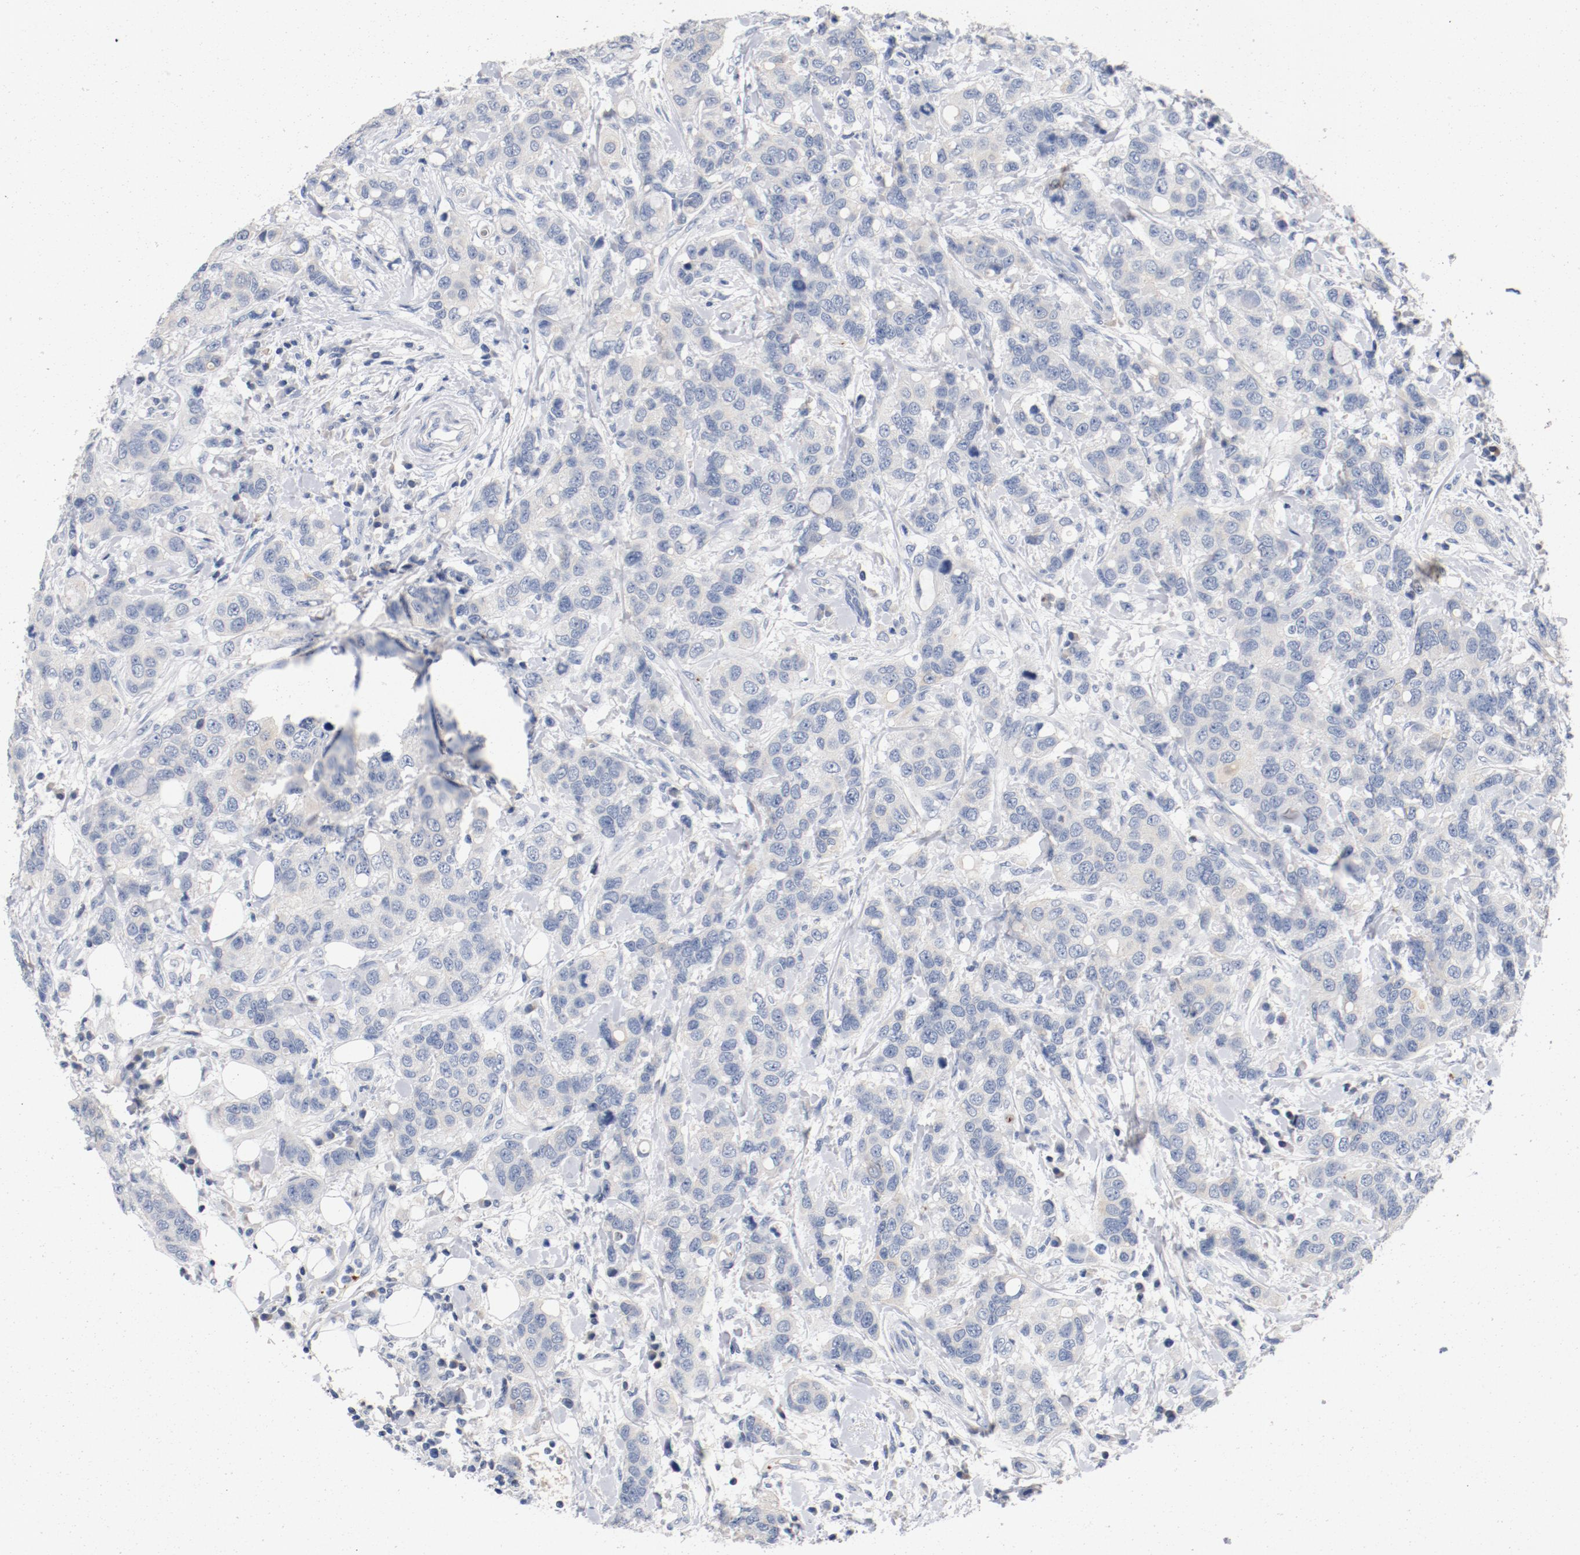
{"staining": {"intensity": "negative", "quantity": "none", "location": "none"}, "tissue": "breast cancer", "cell_type": "Tumor cells", "image_type": "cancer", "snomed": [{"axis": "morphology", "description": "Duct carcinoma"}, {"axis": "topography", "description": "Breast"}], "caption": "Immunohistochemical staining of human breast invasive ductal carcinoma shows no significant positivity in tumor cells.", "gene": "PIM1", "patient": {"sex": "female", "age": 27}}